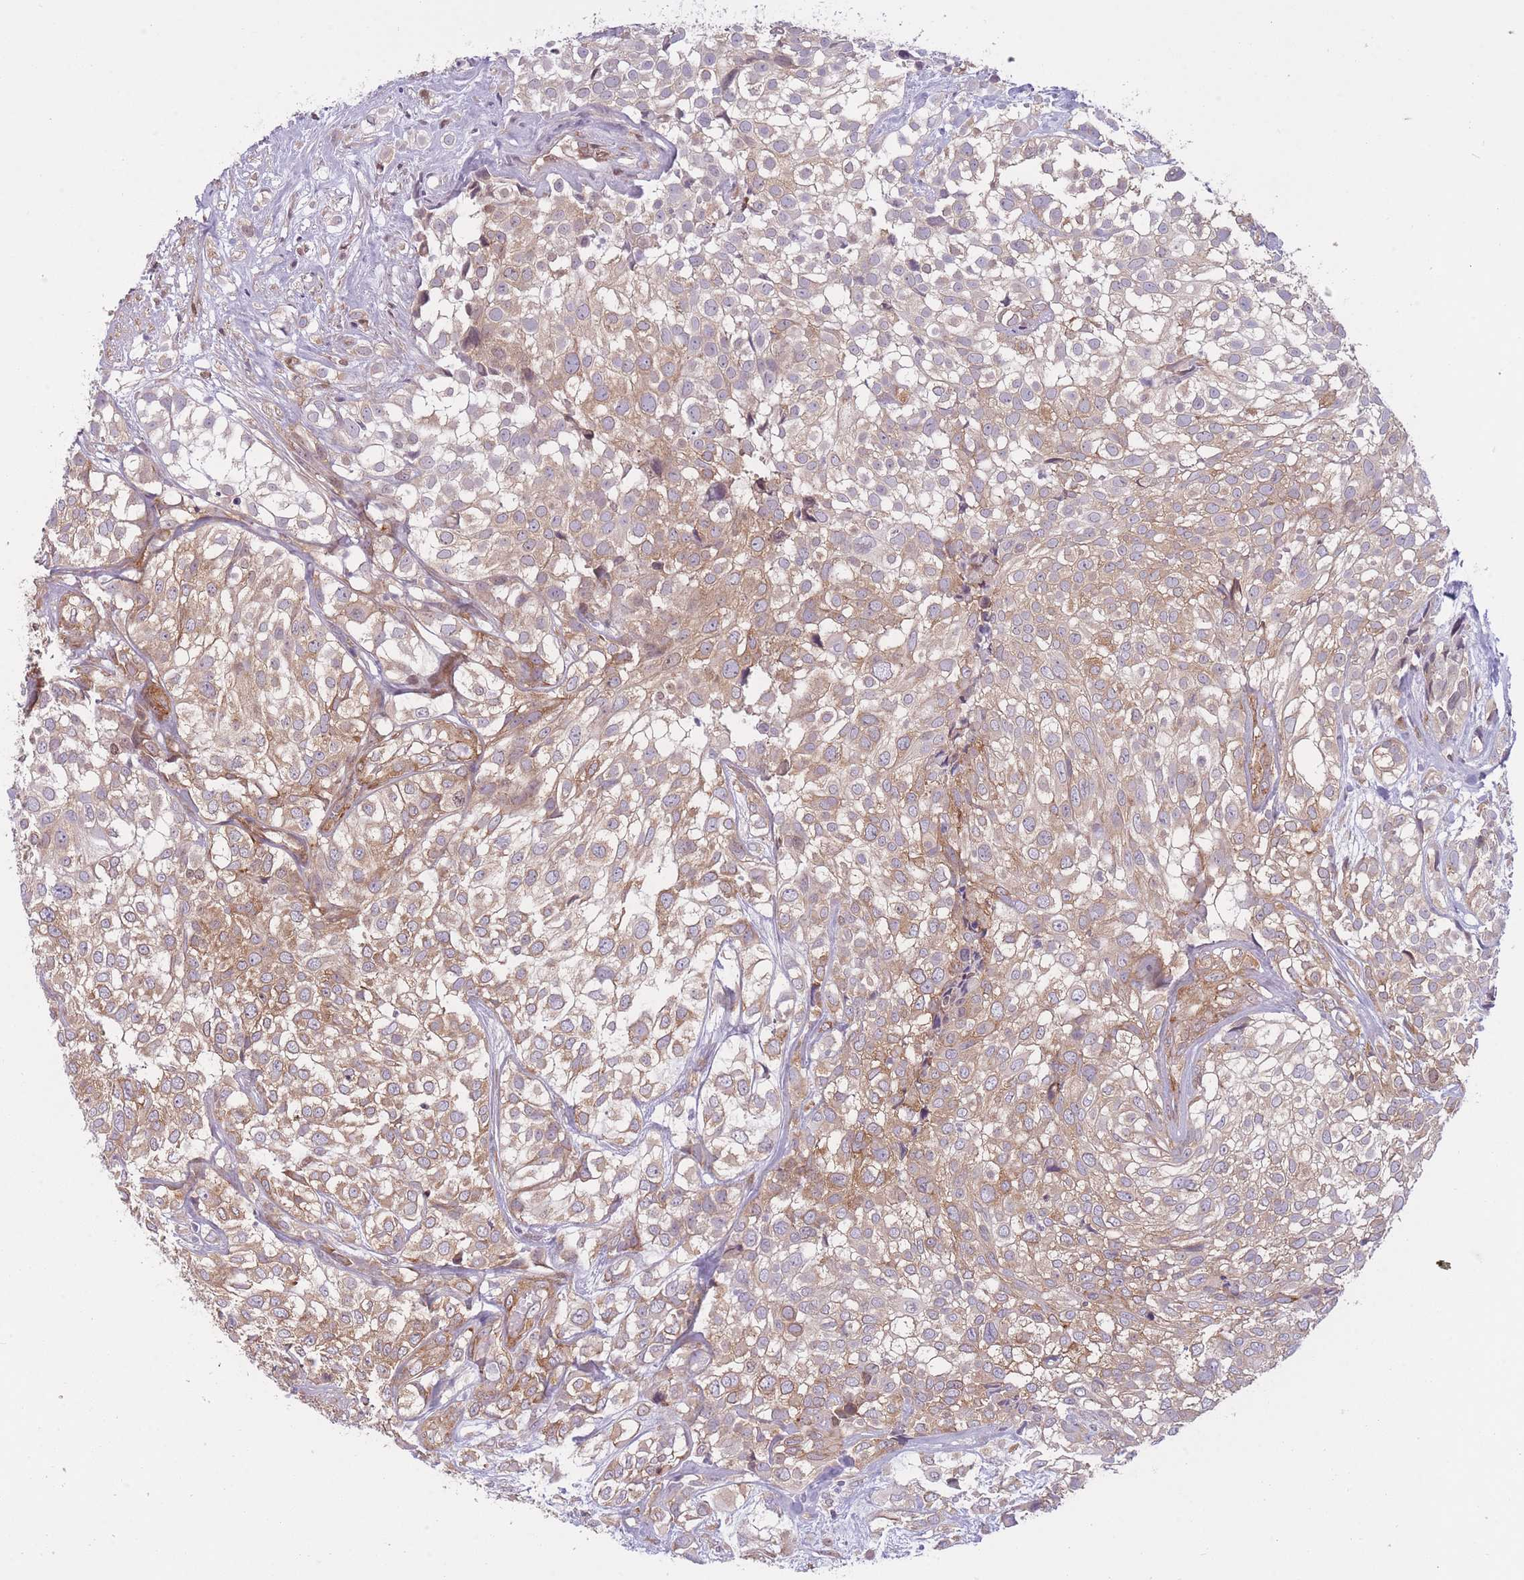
{"staining": {"intensity": "moderate", "quantity": ">75%", "location": "cytoplasmic/membranous"}, "tissue": "urothelial cancer", "cell_type": "Tumor cells", "image_type": "cancer", "snomed": [{"axis": "morphology", "description": "Urothelial carcinoma, High grade"}, {"axis": "topography", "description": "Urinary bladder"}], "caption": "Urothelial cancer stained for a protein (brown) displays moderate cytoplasmic/membranous positive positivity in about >75% of tumor cells.", "gene": "CCDC124", "patient": {"sex": "male", "age": 56}}